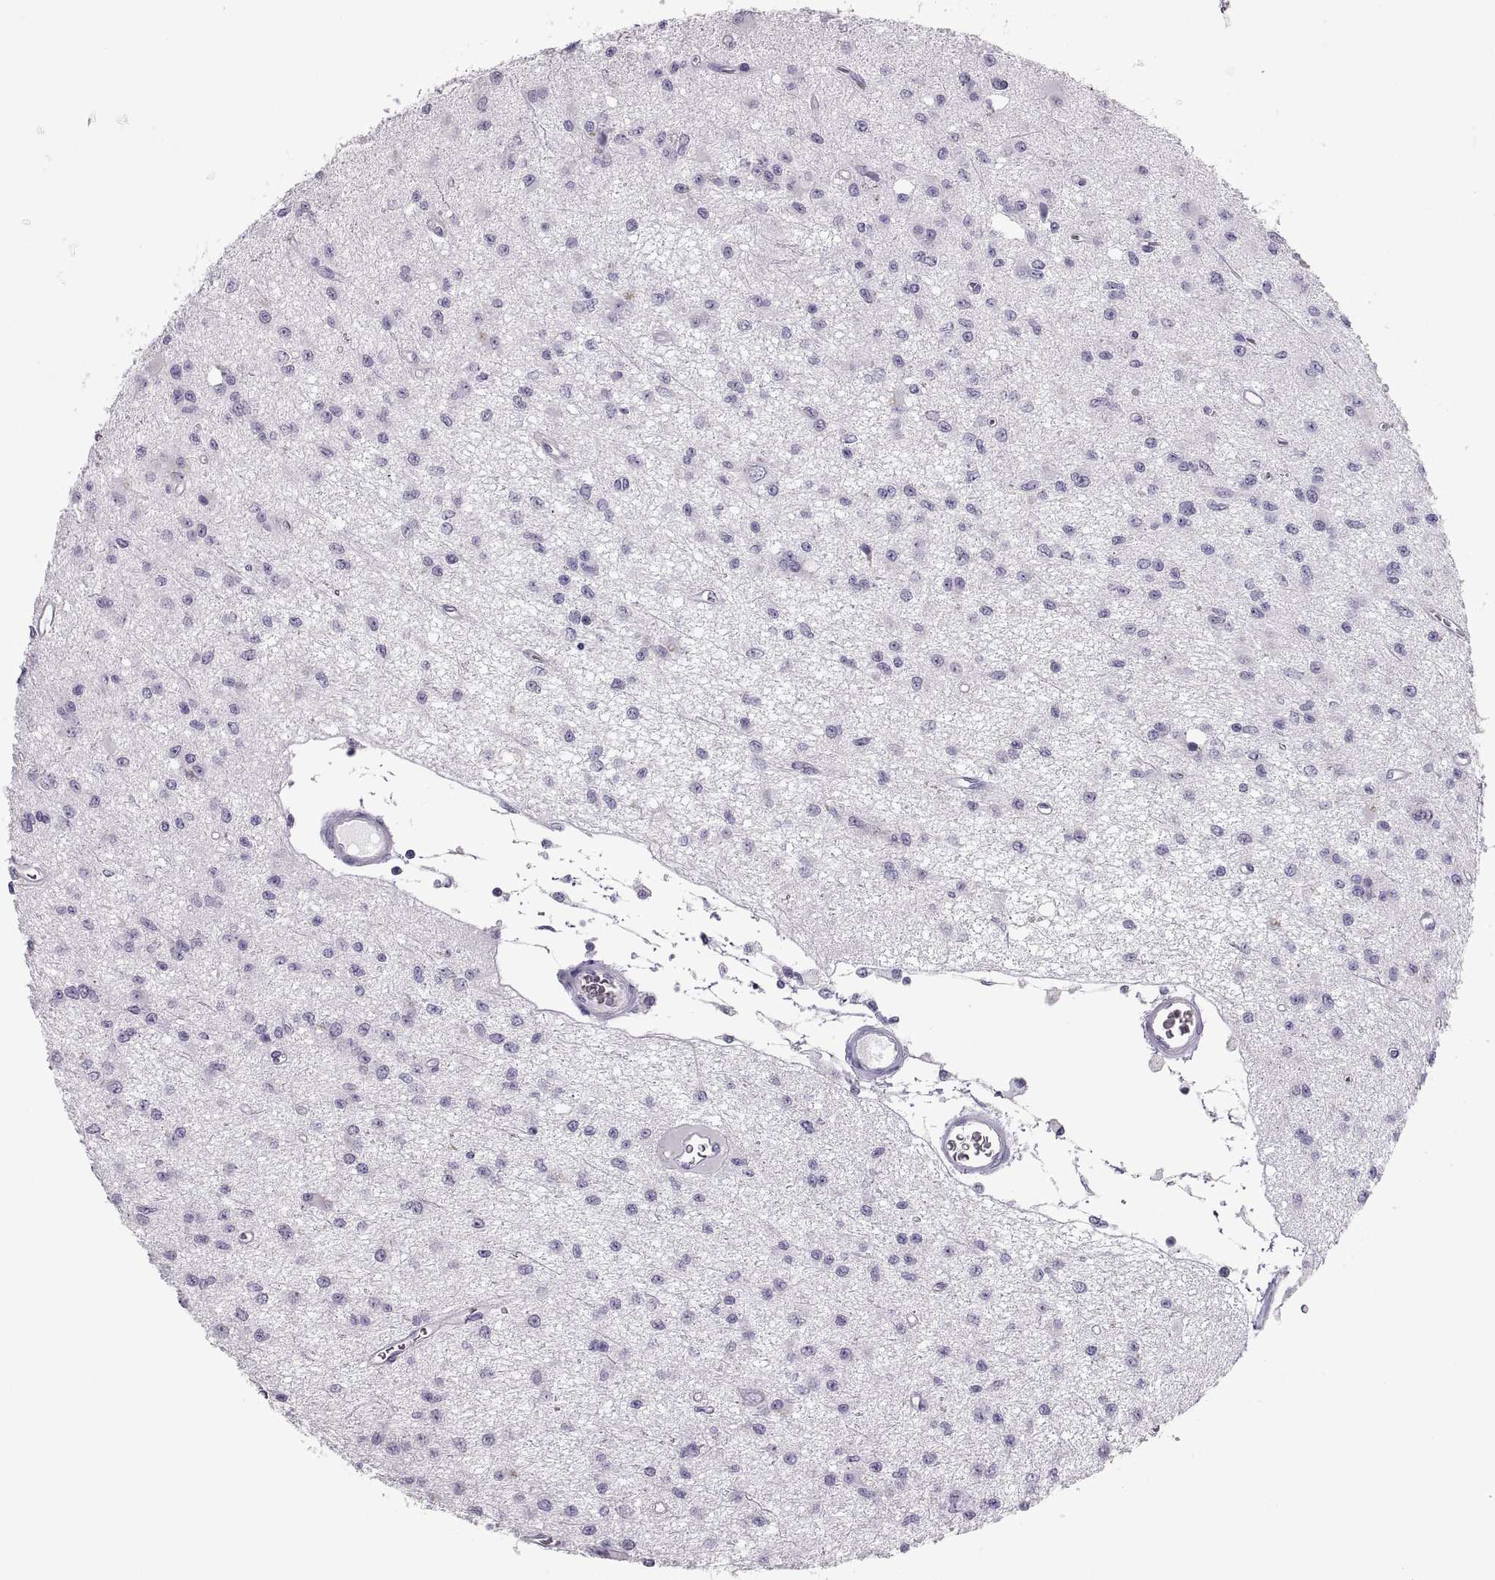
{"staining": {"intensity": "negative", "quantity": "none", "location": "none"}, "tissue": "glioma", "cell_type": "Tumor cells", "image_type": "cancer", "snomed": [{"axis": "morphology", "description": "Glioma, malignant, Low grade"}, {"axis": "topography", "description": "Brain"}], "caption": "High magnification brightfield microscopy of glioma stained with DAB (brown) and counterstained with hematoxylin (blue): tumor cells show no significant staining.", "gene": "QRICH2", "patient": {"sex": "female", "age": 45}}